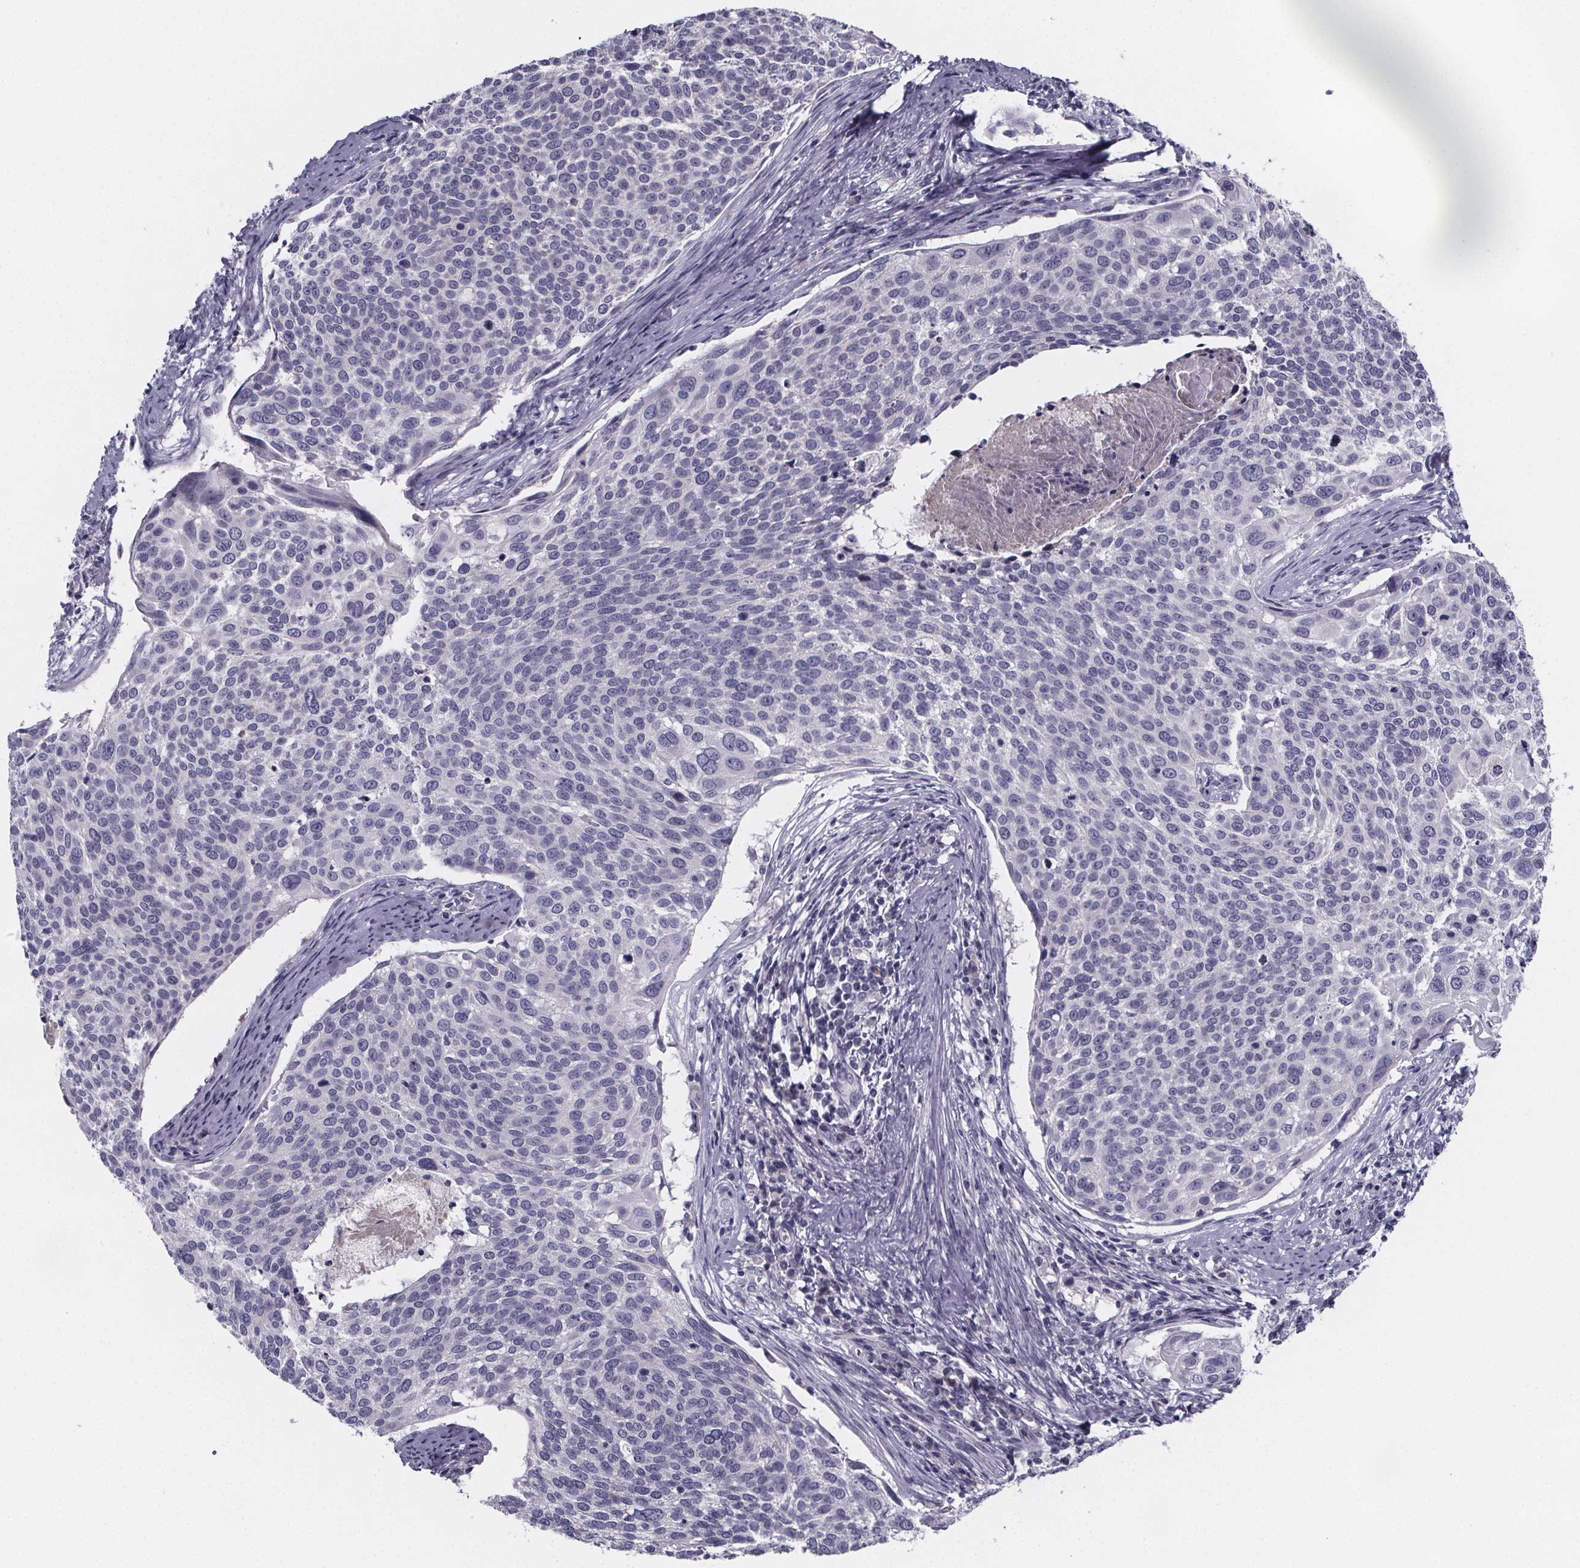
{"staining": {"intensity": "negative", "quantity": "none", "location": "none"}, "tissue": "cervical cancer", "cell_type": "Tumor cells", "image_type": "cancer", "snomed": [{"axis": "morphology", "description": "Squamous cell carcinoma, NOS"}, {"axis": "topography", "description": "Cervix"}], "caption": "IHC of human squamous cell carcinoma (cervical) reveals no positivity in tumor cells.", "gene": "PAH", "patient": {"sex": "female", "age": 39}}